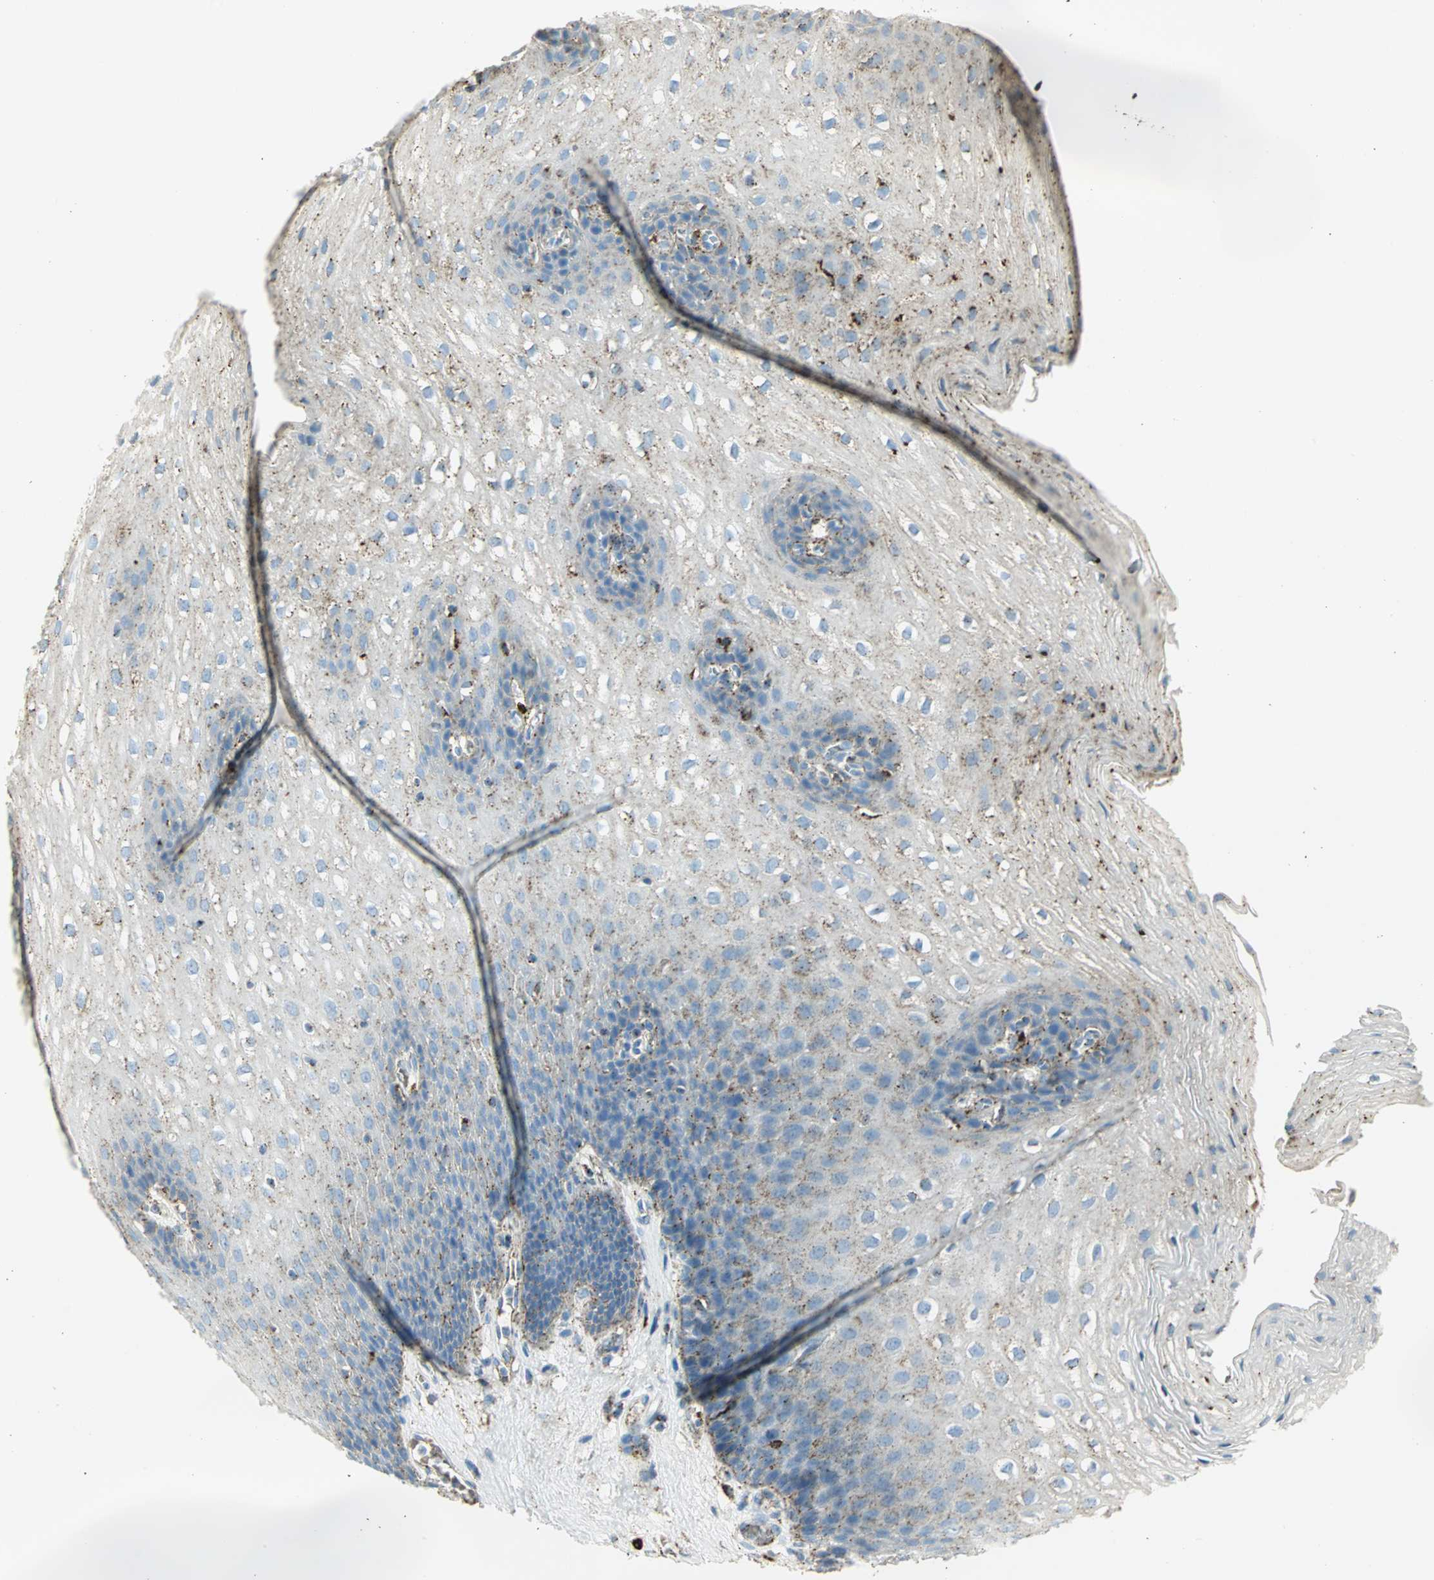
{"staining": {"intensity": "moderate", "quantity": "<25%", "location": "cytoplasmic/membranous"}, "tissue": "esophagus", "cell_type": "Squamous epithelial cells", "image_type": "normal", "snomed": [{"axis": "morphology", "description": "Normal tissue, NOS"}, {"axis": "topography", "description": "Esophagus"}], "caption": "Immunohistochemical staining of normal esophagus displays low levels of moderate cytoplasmic/membranous expression in approximately <25% of squamous epithelial cells. (Brightfield microscopy of DAB IHC at high magnification).", "gene": "ARSA", "patient": {"sex": "male", "age": 48}}